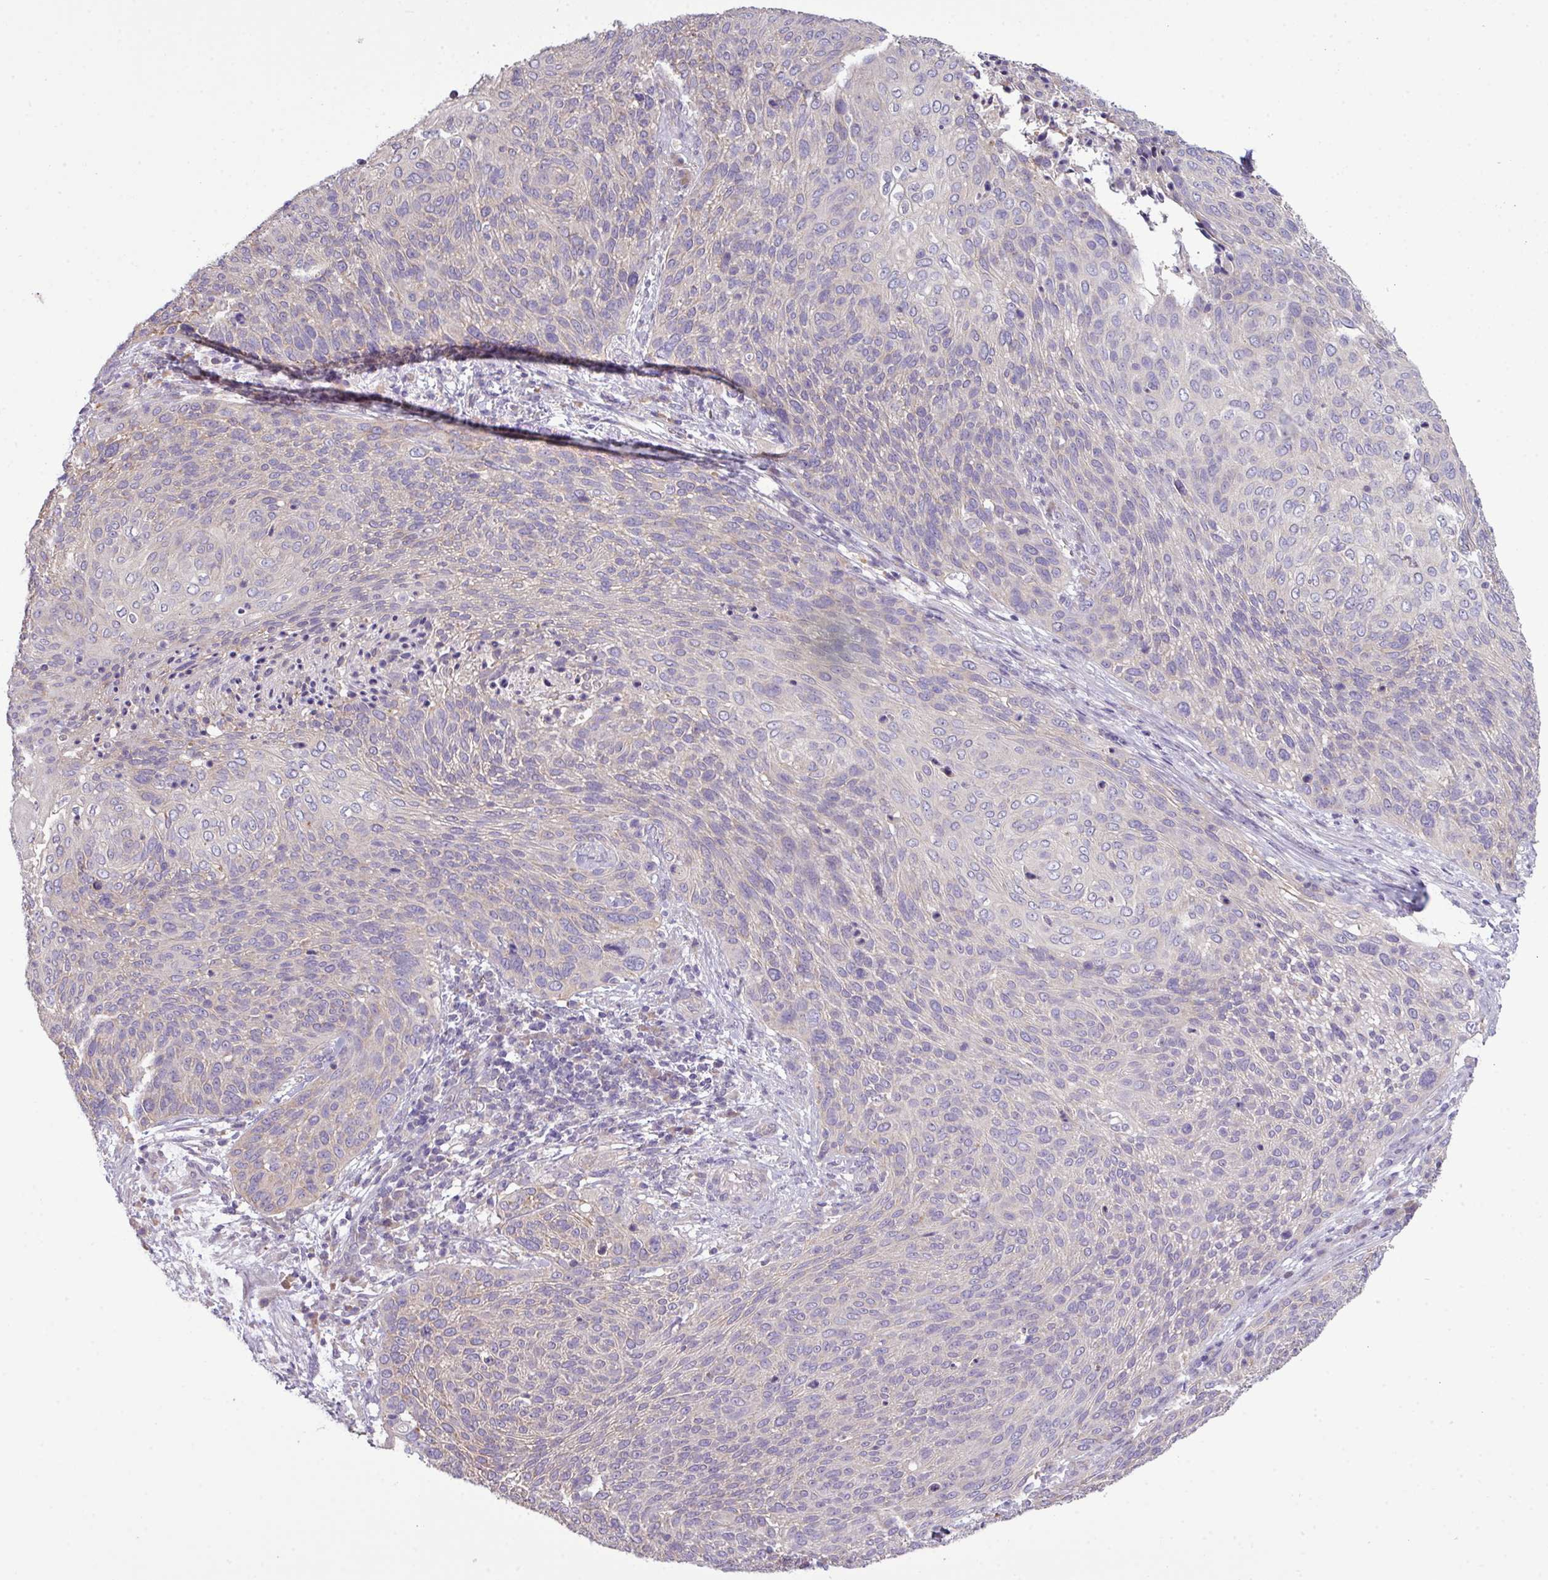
{"staining": {"intensity": "negative", "quantity": "none", "location": "none"}, "tissue": "cervical cancer", "cell_type": "Tumor cells", "image_type": "cancer", "snomed": [{"axis": "morphology", "description": "Squamous cell carcinoma, NOS"}, {"axis": "topography", "description": "Cervix"}], "caption": "Immunohistochemical staining of cervical squamous cell carcinoma shows no significant expression in tumor cells.", "gene": "AGAP5", "patient": {"sex": "female", "age": 31}}